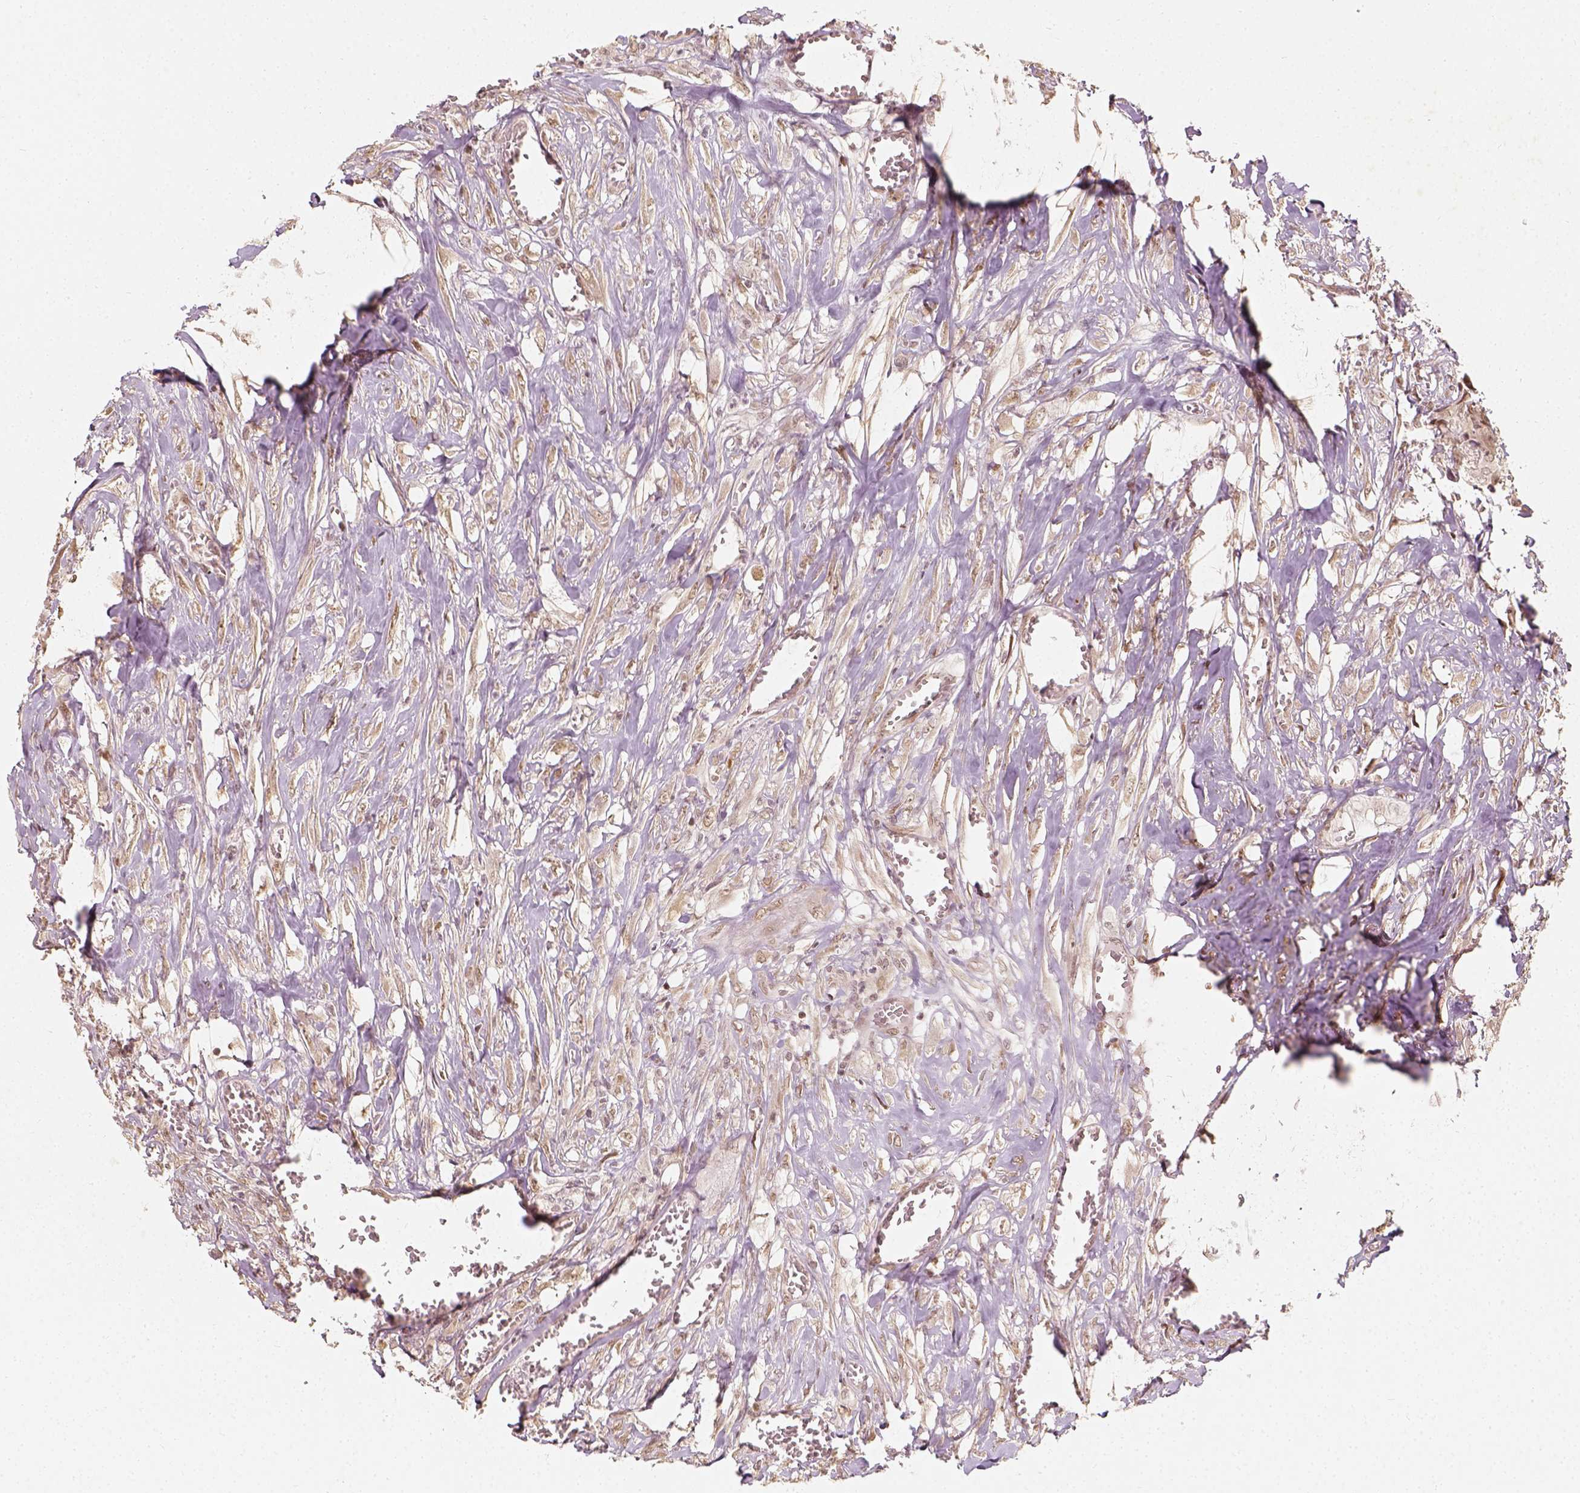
{"staining": {"intensity": "weak", "quantity": ">75%", "location": "nuclear"}, "tissue": "colorectal cancer", "cell_type": "Tumor cells", "image_type": "cancer", "snomed": [{"axis": "morphology", "description": "Adenocarcinoma, NOS"}, {"axis": "topography", "description": "Rectum"}], "caption": "An immunohistochemistry micrograph of neoplastic tissue is shown. Protein staining in brown labels weak nuclear positivity in colorectal adenocarcinoma within tumor cells. (Stains: DAB in brown, nuclei in blue, Microscopy: brightfield microscopy at high magnification).", "gene": "ZMAT3", "patient": {"sex": "female", "age": 62}}